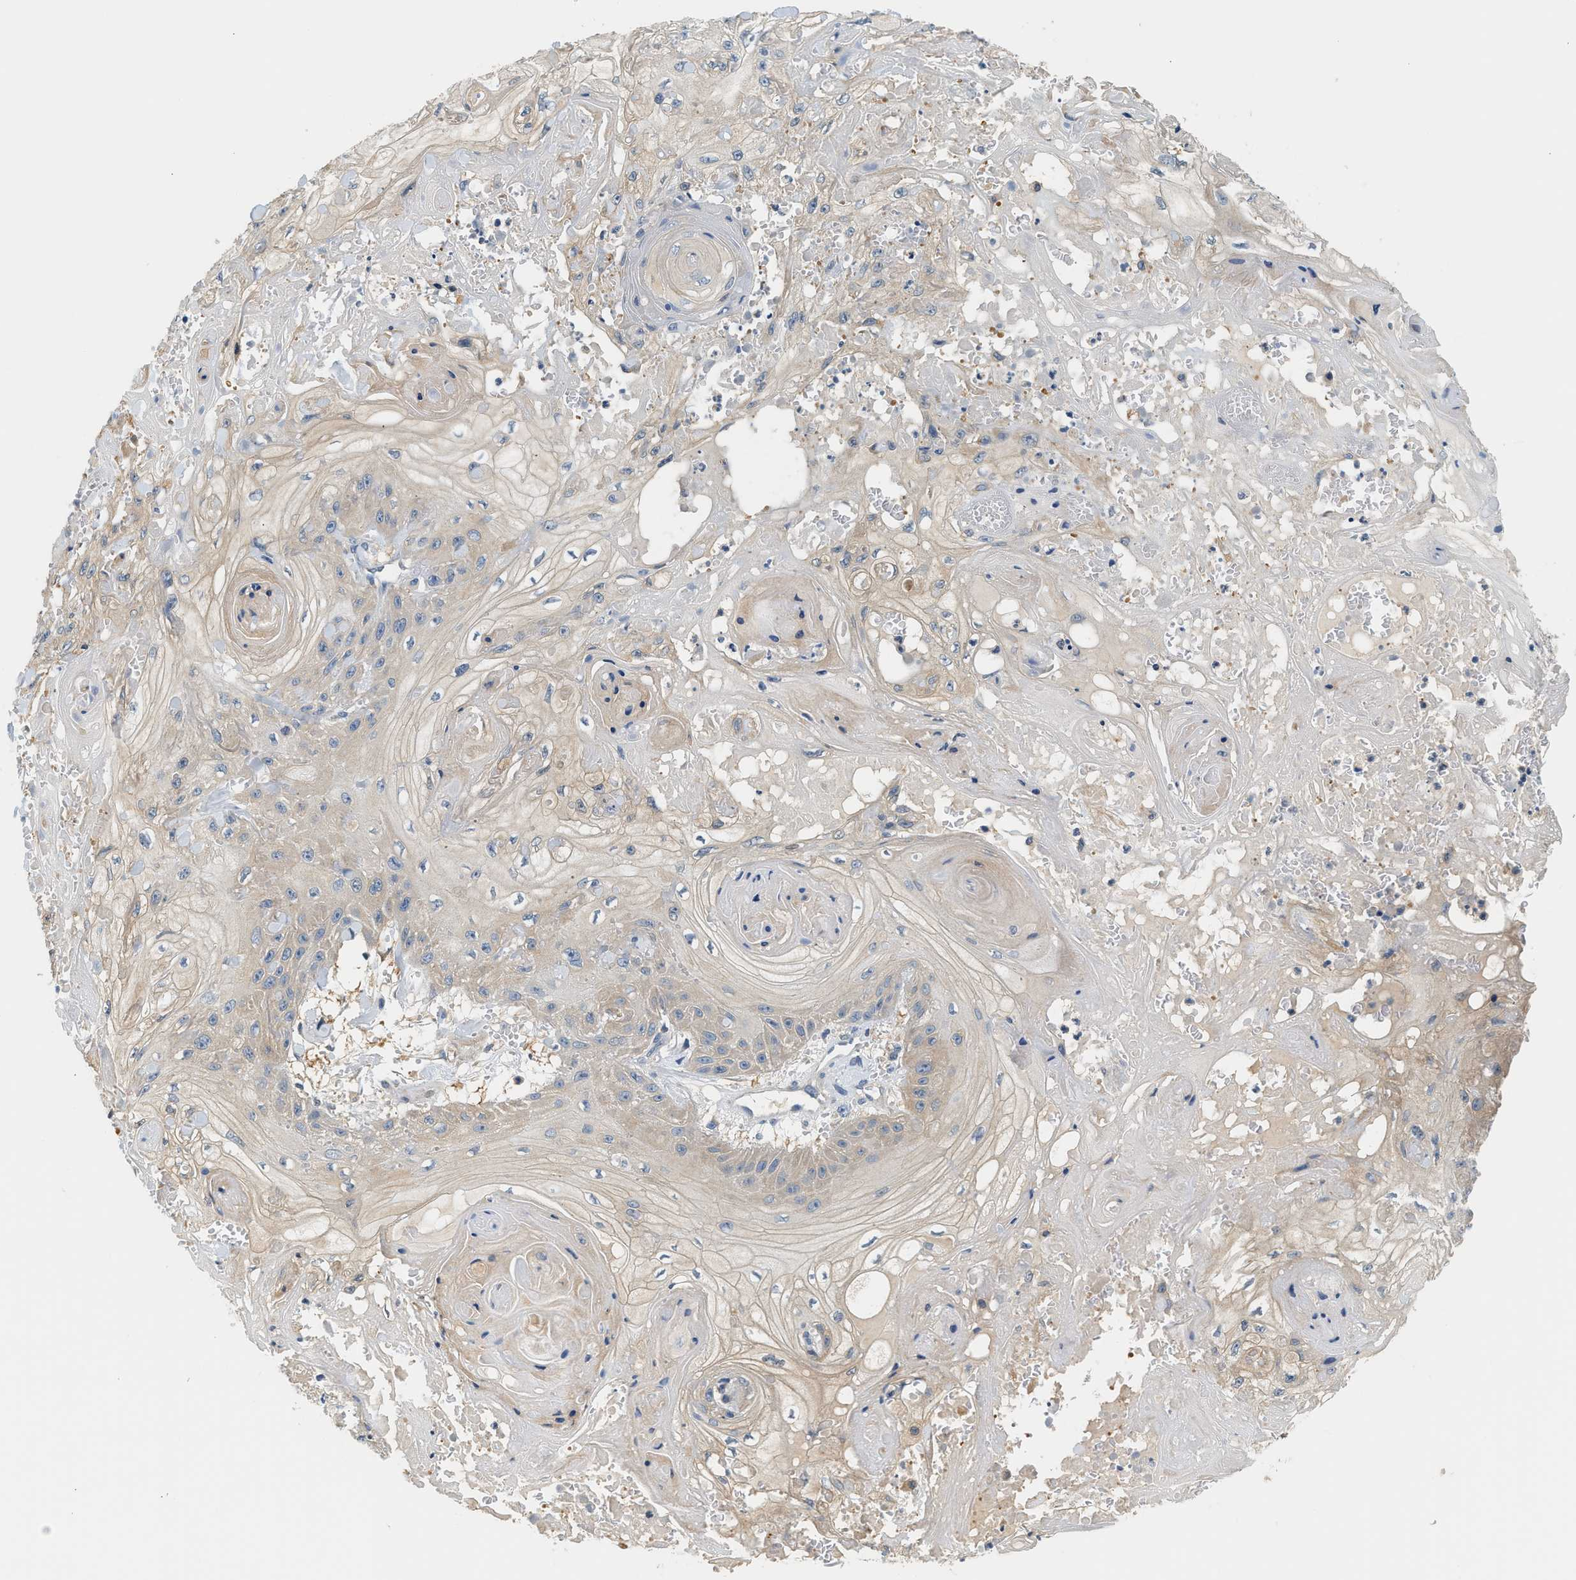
{"staining": {"intensity": "weak", "quantity": "<25%", "location": "cytoplasmic/membranous"}, "tissue": "skin cancer", "cell_type": "Tumor cells", "image_type": "cancer", "snomed": [{"axis": "morphology", "description": "Squamous cell carcinoma, NOS"}, {"axis": "topography", "description": "Skin"}], "caption": "Immunohistochemistry of skin cancer (squamous cell carcinoma) shows no expression in tumor cells. (IHC, brightfield microscopy, high magnification).", "gene": "SLC35E1", "patient": {"sex": "male", "age": 74}}